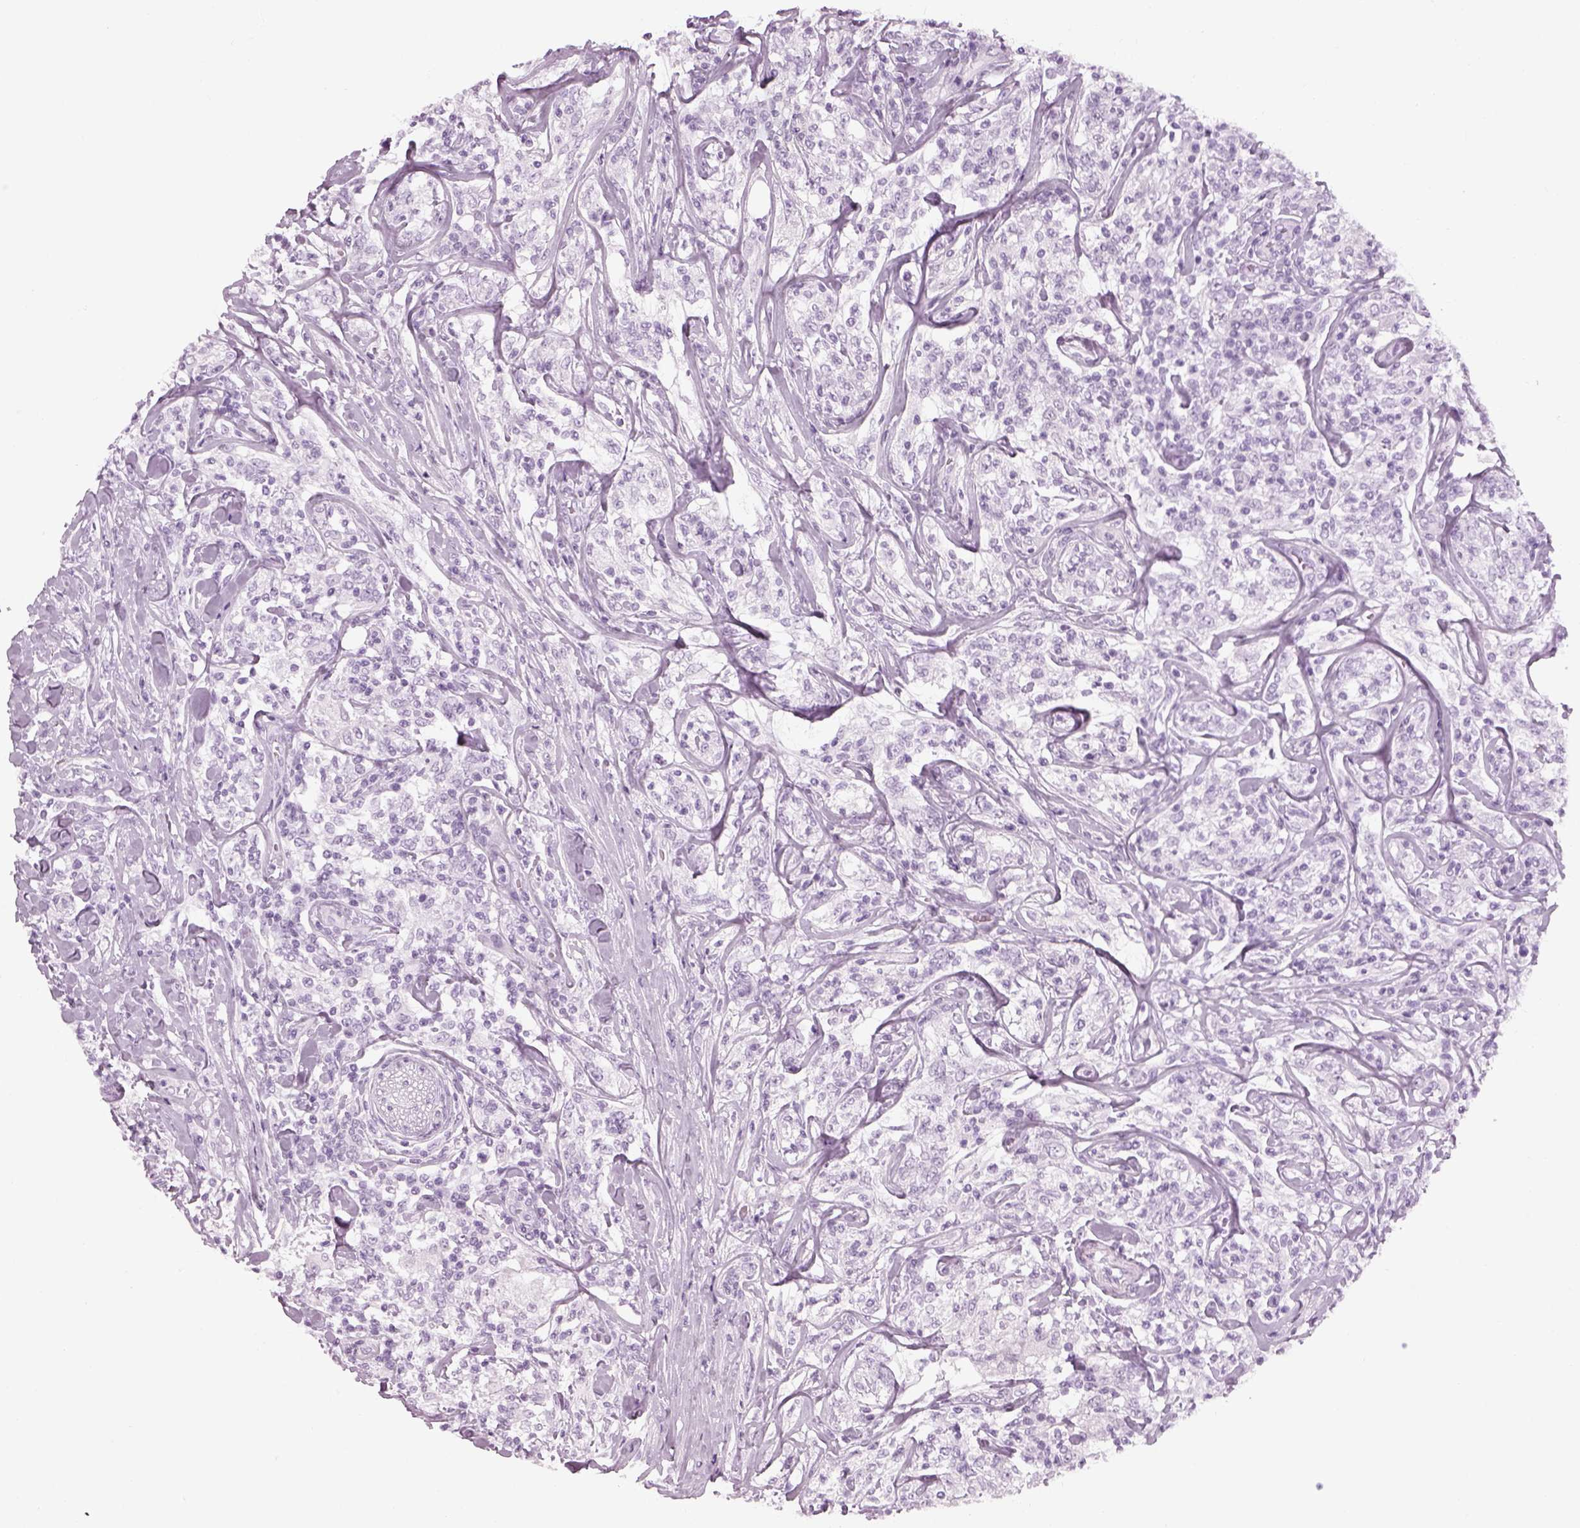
{"staining": {"intensity": "negative", "quantity": "none", "location": "none"}, "tissue": "lymphoma", "cell_type": "Tumor cells", "image_type": "cancer", "snomed": [{"axis": "morphology", "description": "Malignant lymphoma, non-Hodgkin's type, High grade"}, {"axis": "topography", "description": "Lymph node"}], "caption": "IHC histopathology image of neoplastic tissue: human lymphoma stained with DAB displays no significant protein expression in tumor cells. Nuclei are stained in blue.", "gene": "SAG", "patient": {"sex": "female", "age": 84}}